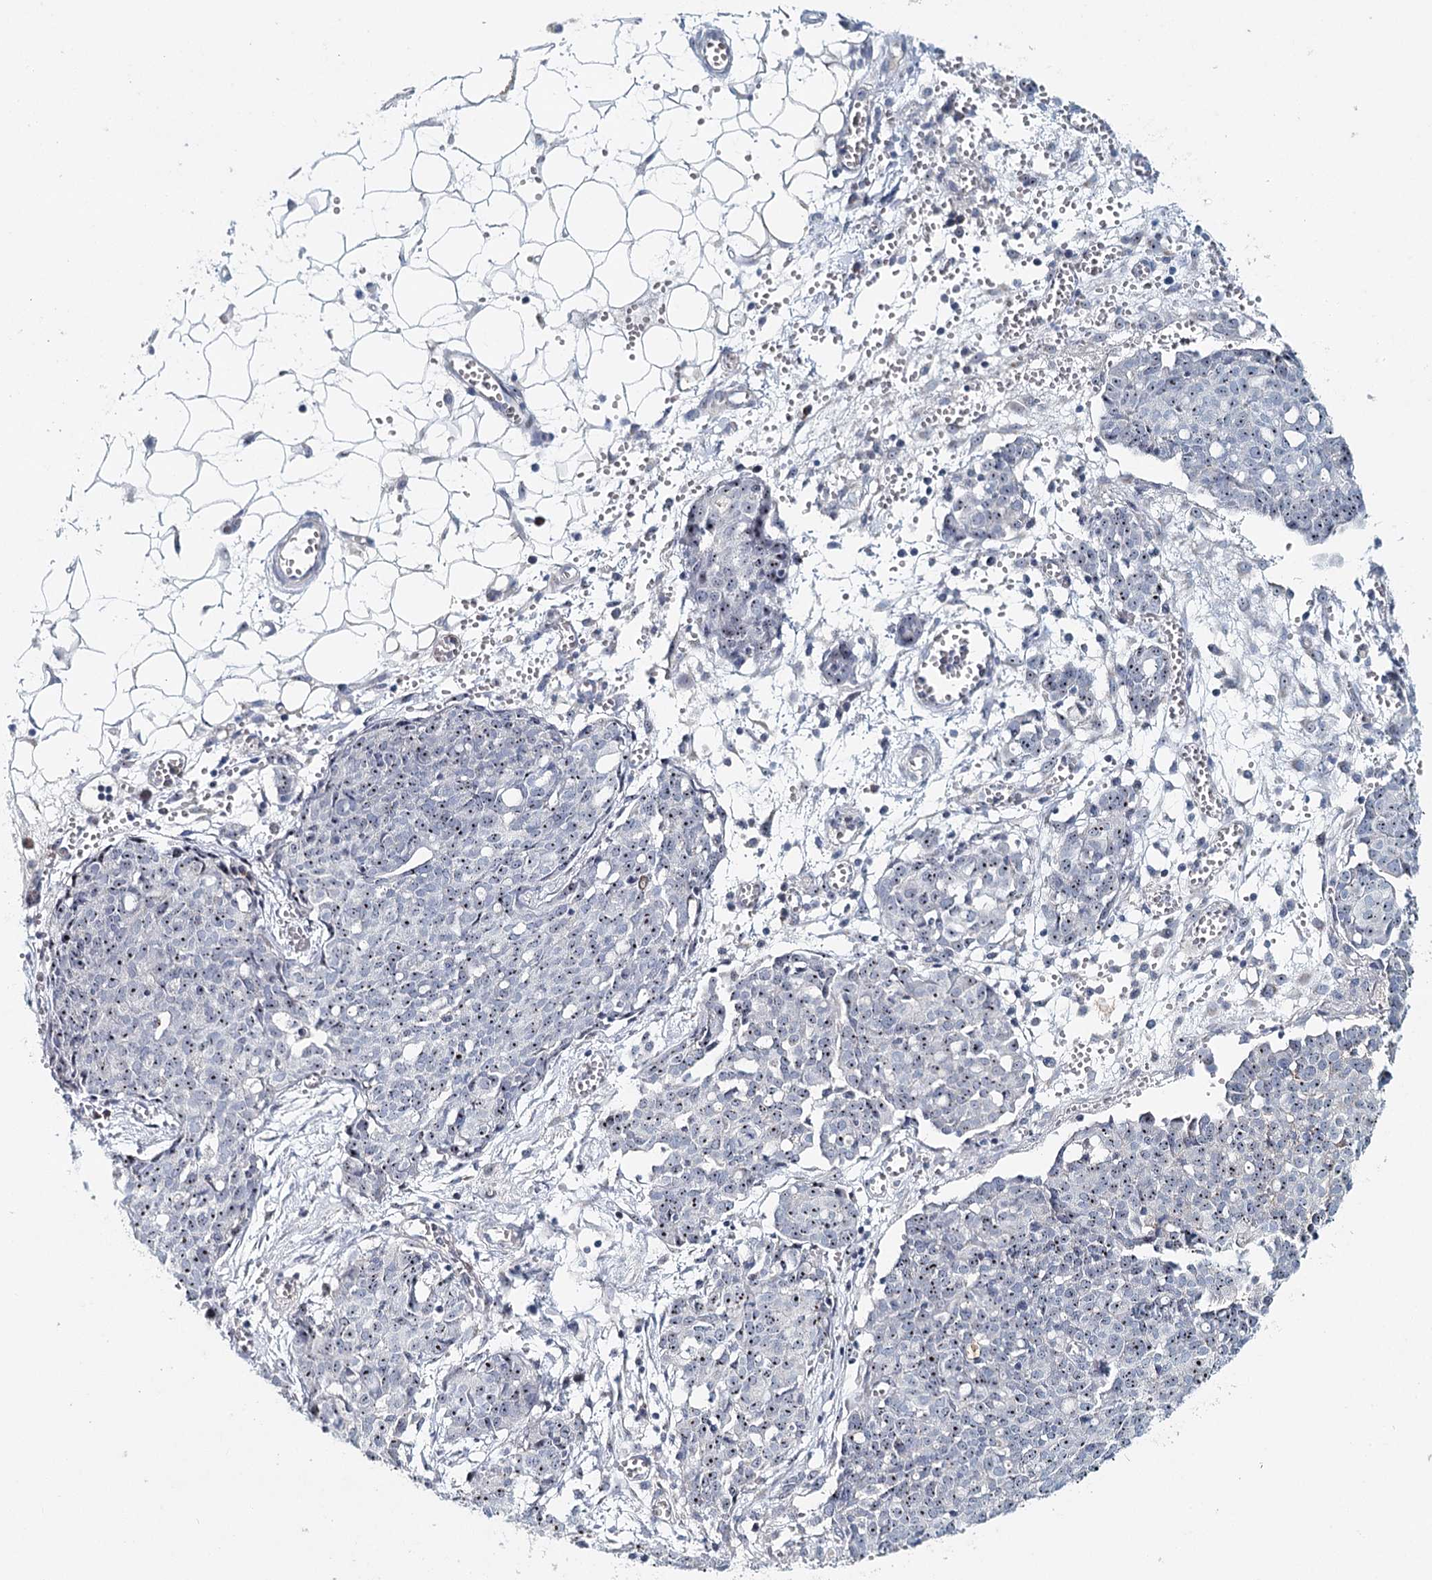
{"staining": {"intensity": "negative", "quantity": "none", "location": "none"}, "tissue": "ovarian cancer", "cell_type": "Tumor cells", "image_type": "cancer", "snomed": [{"axis": "morphology", "description": "Cystadenocarcinoma, serous, NOS"}, {"axis": "topography", "description": "Soft tissue"}, {"axis": "topography", "description": "Ovary"}], "caption": "Tumor cells are negative for protein expression in human ovarian serous cystadenocarcinoma. Nuclei are stained in blue.", "gene": "RBM43", "patient": {"sex": "female", "age": 57}}